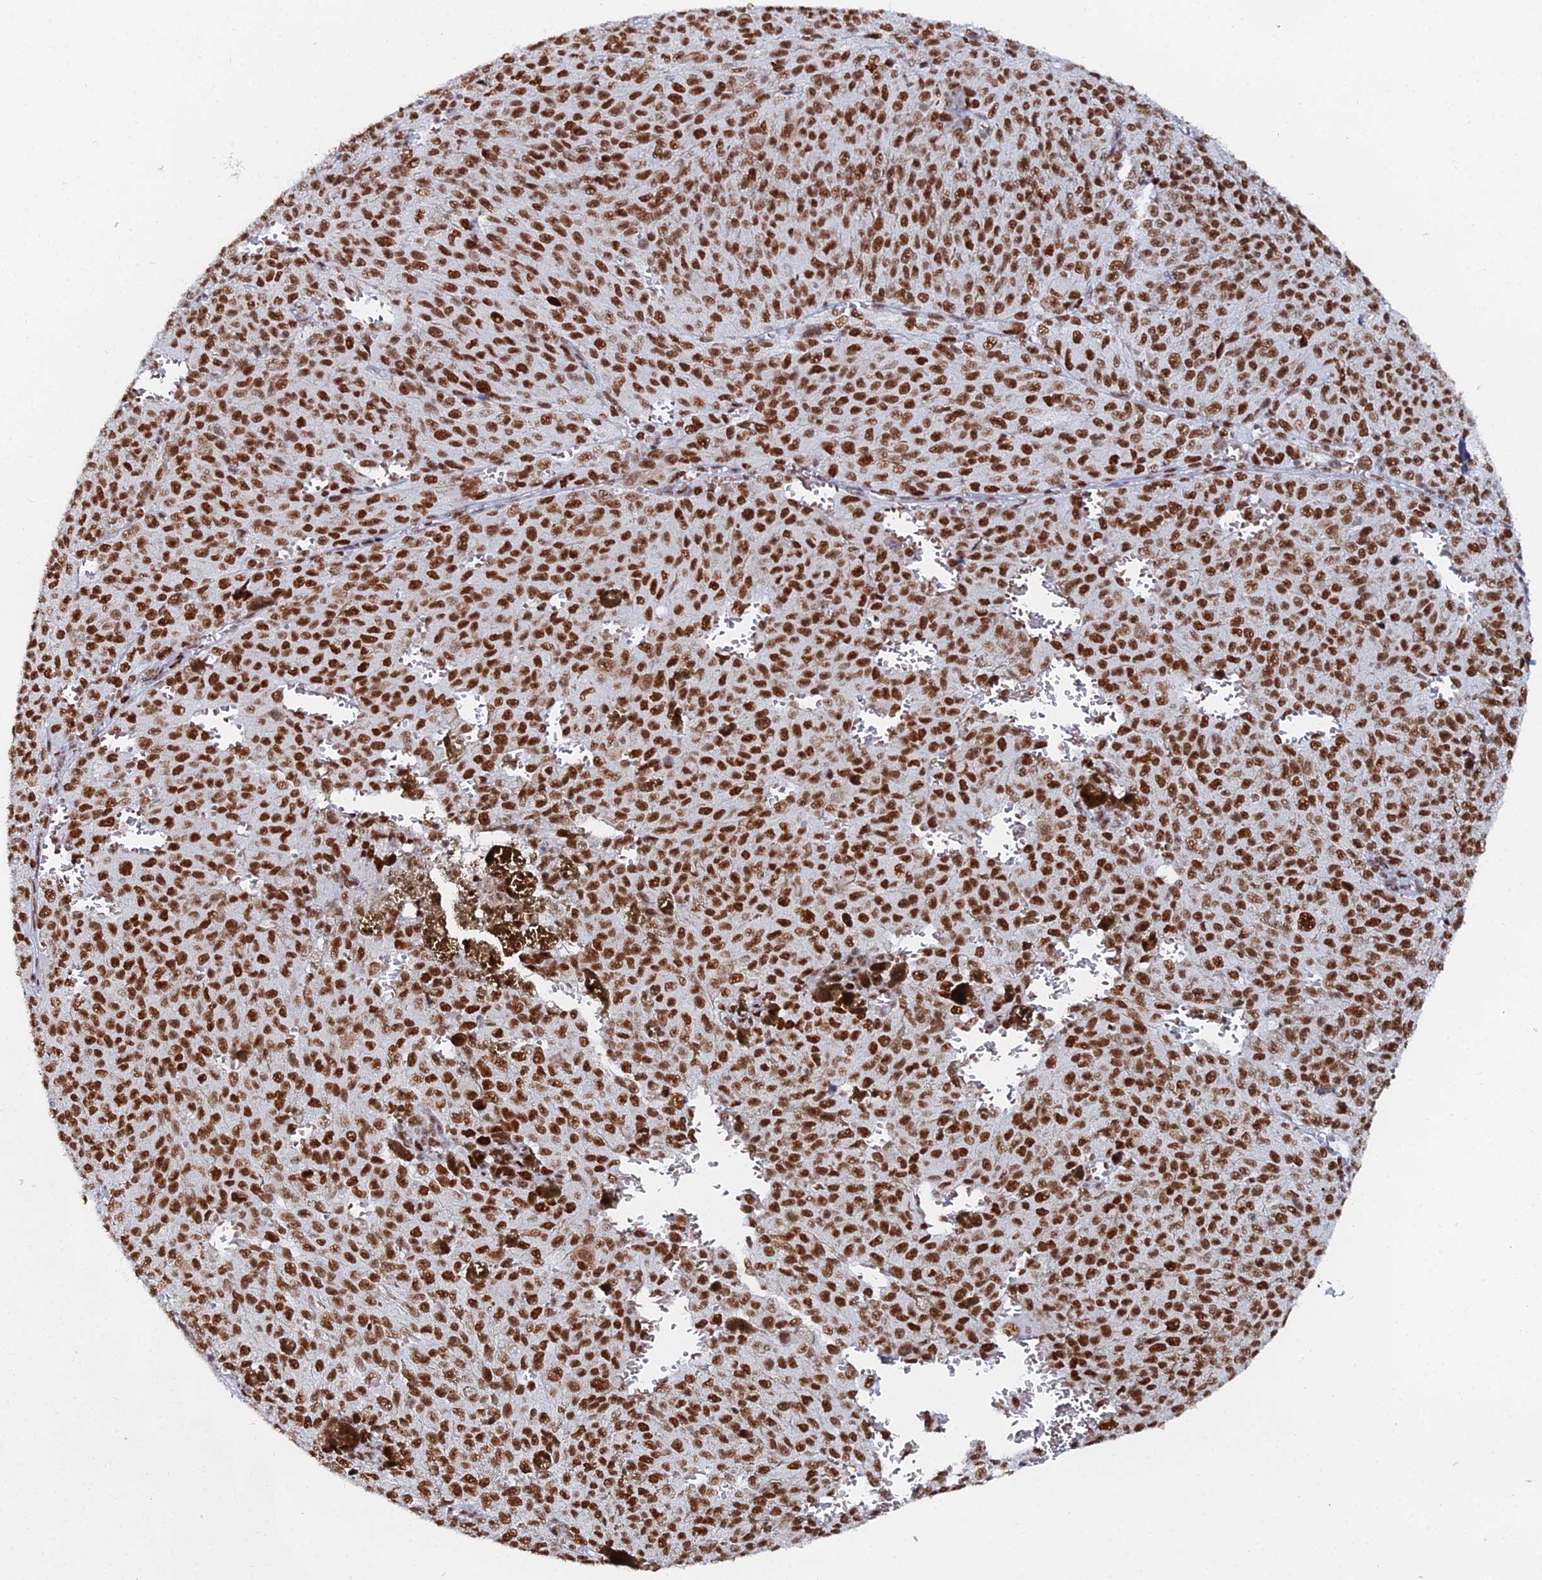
{"staining": {"intensity": "strong", "quantity": ">75%", "location": "nuclear"}, "tissue": "melanoma", "cell_type": "Tumor cells", "image_type": "cancer", "snomed": [{"axis": "morphology", "description": "Malignant melanoma, NOS"}, {"axis": "topography", "description": "Skin"}], "caption": "Immunohistochemistry (IHC) (DAB (3,3'-diaminobenzidine)) staining of malignant melanoma reveals strong nuclear protein positivity in about >75% of tumor cells.", "gene": "GSC2", "patient": {"sex": "female", "age": 52}}